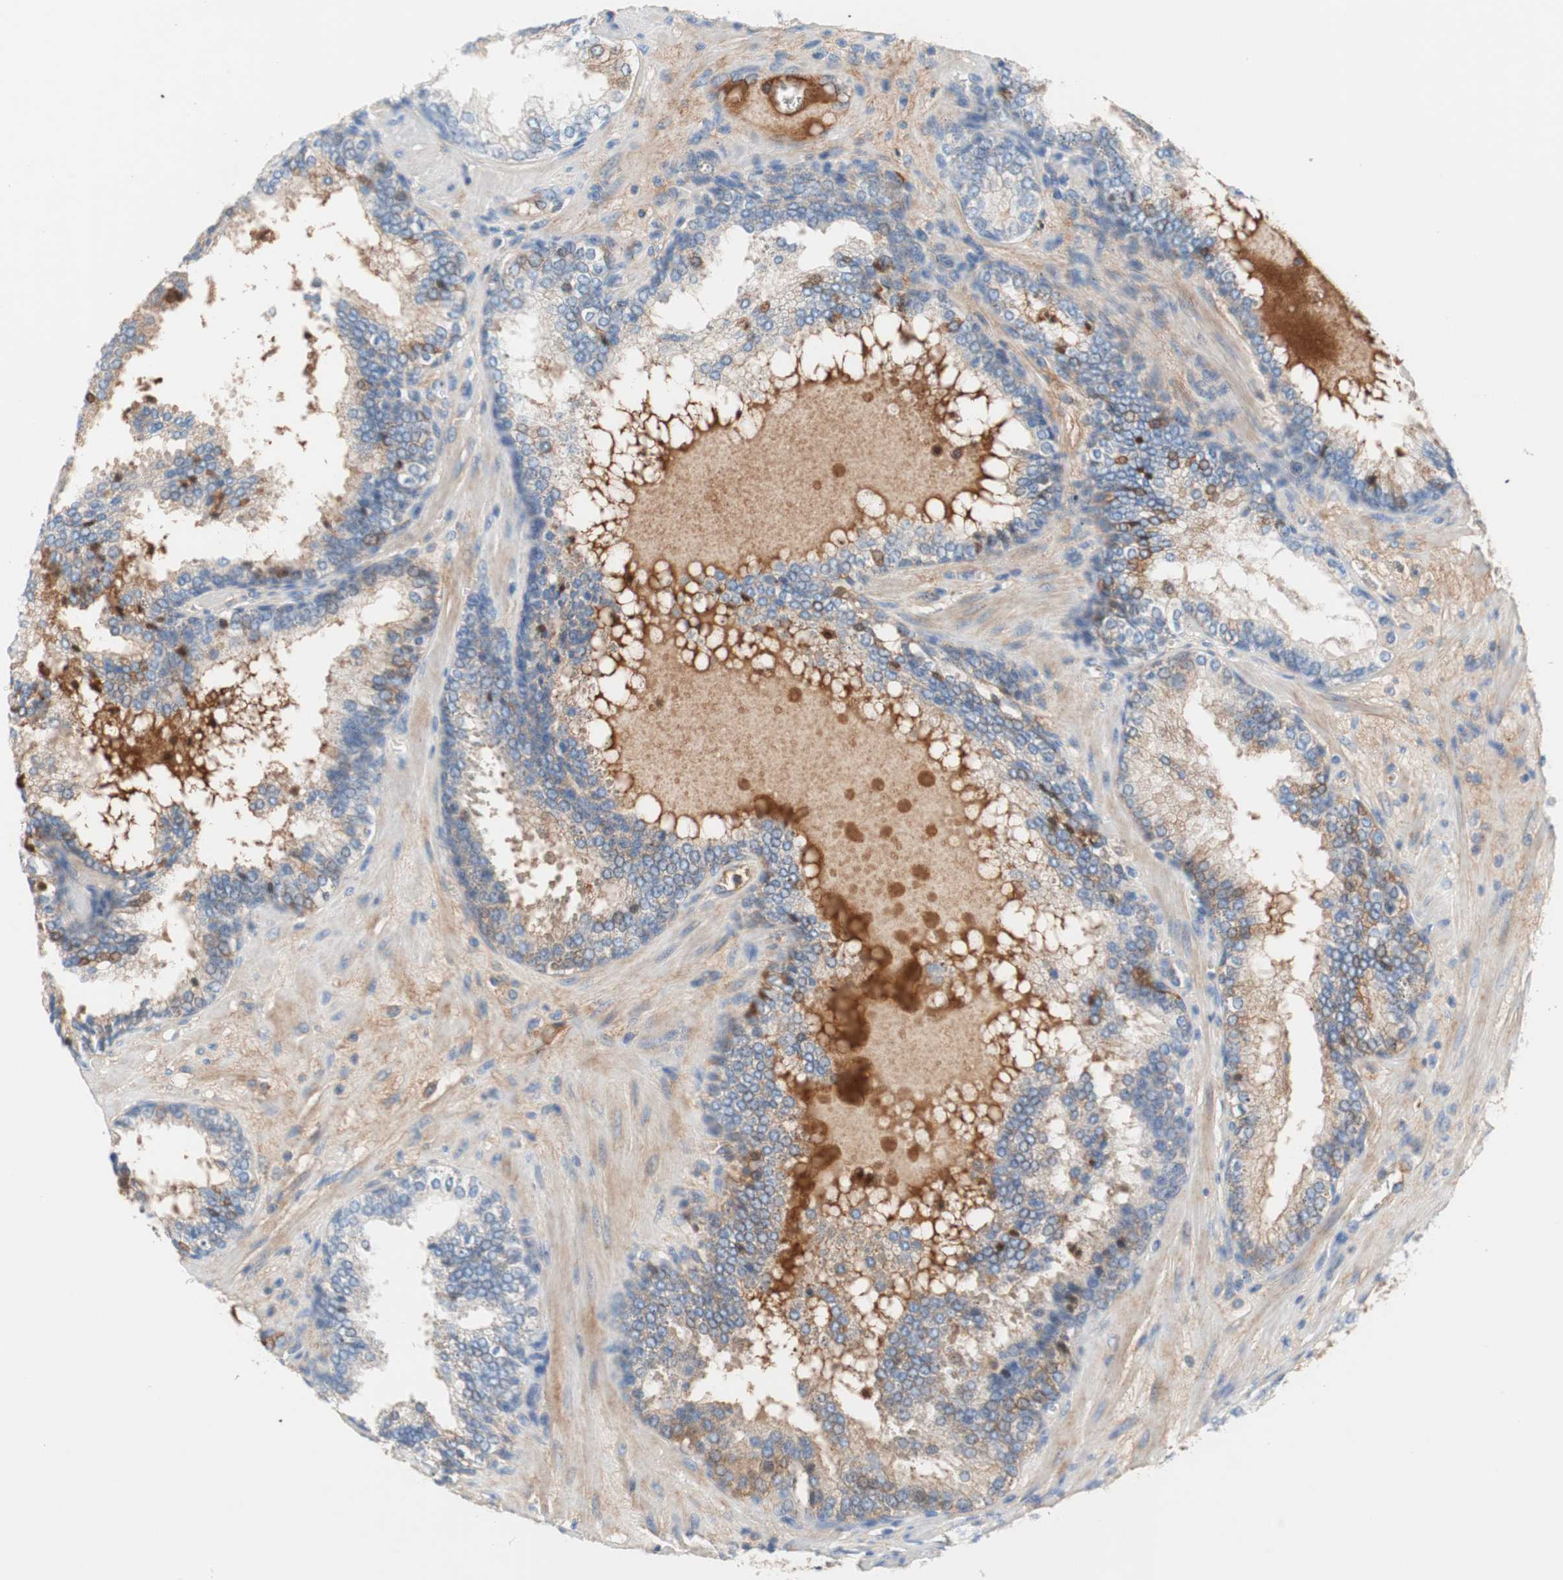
{"staining": {"intensity": "weak", "quantity": "<25%", "location": "cytoplasmic/membranous"}, "tissue": "prostate cancer", "cell_type": "Tumor cells", "image_type": "cancer", "snomed": [{"axis": "morphology", "description": "Adenocarcinoma, Low grade"}, {"axis": "topography", "description": "Prostate"}], "caption": "A high-resolution micrograph shows immunohistochemistry staining of prostate cancer (adenocarcinoma (low-grade)), which displays no significant expression in tumor cells.", "gene": "RBP4", "patient": {"sex": "male", "age": 60}}